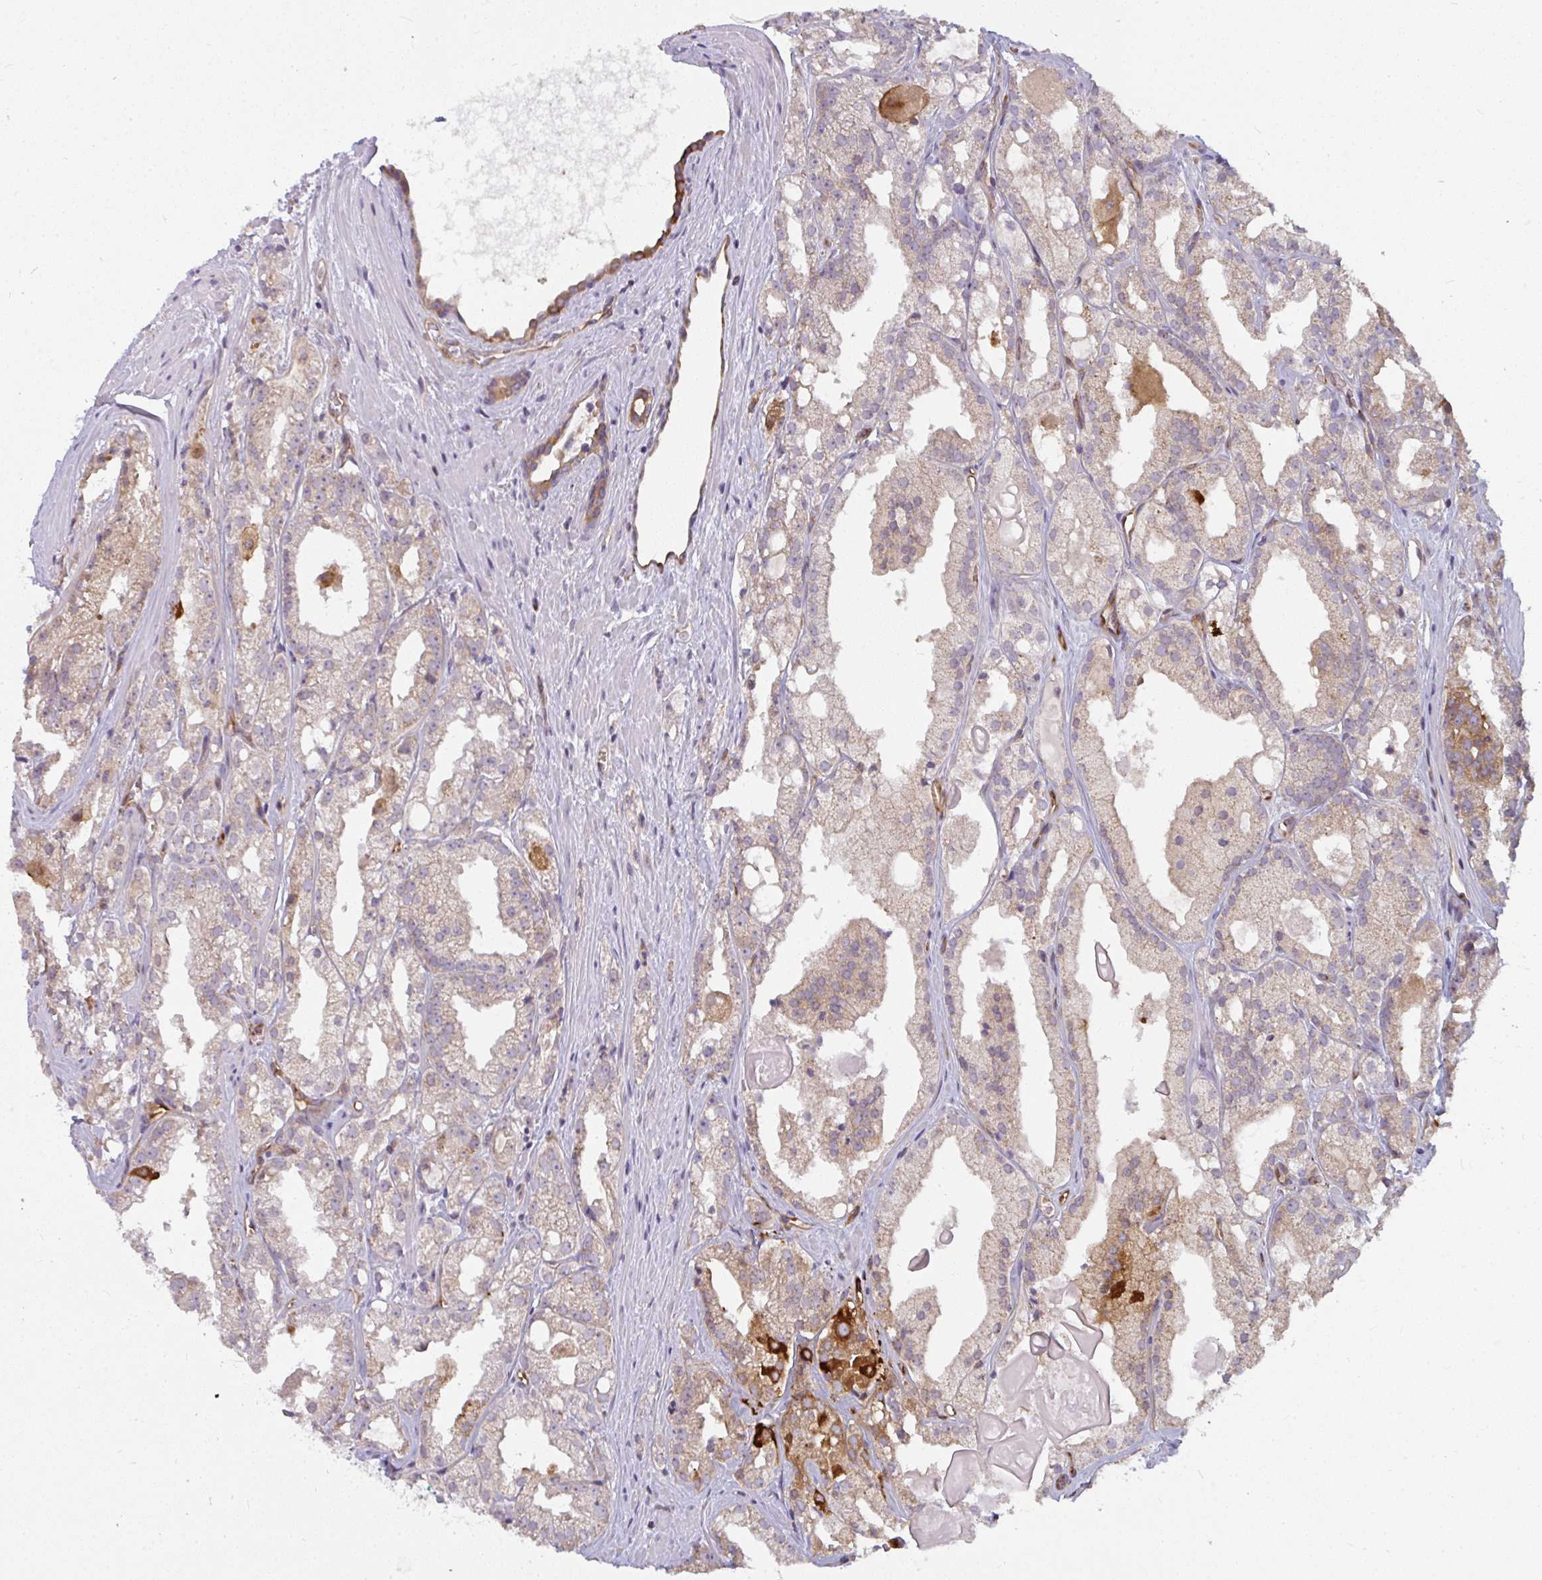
{"staining": {"intensity": "weak", "quantity": "<25%", "location": "cytoplasmic/membranous"}, "tissue": "prostate cancer", "cell_type": "Tumor cells", "image_type": "cancer", "snomed": [{"axis": "morphology", "description": "Adenocarcinoma, High grade"}, {"axis": "topography", "description": "Prostate"}], "caption": "Prostate adenocarcinoma (high-grade) was stained to show a protein in brown. There is no significant positivity in tumor cells. (Stains: DAB immunohistochemistry (IHC) with hematoxylin counter stain, Microscopy: brightfield microscopy at high magnification).", "gene": "IFIT3", "patient": {"sex": "male", "age": 68}}